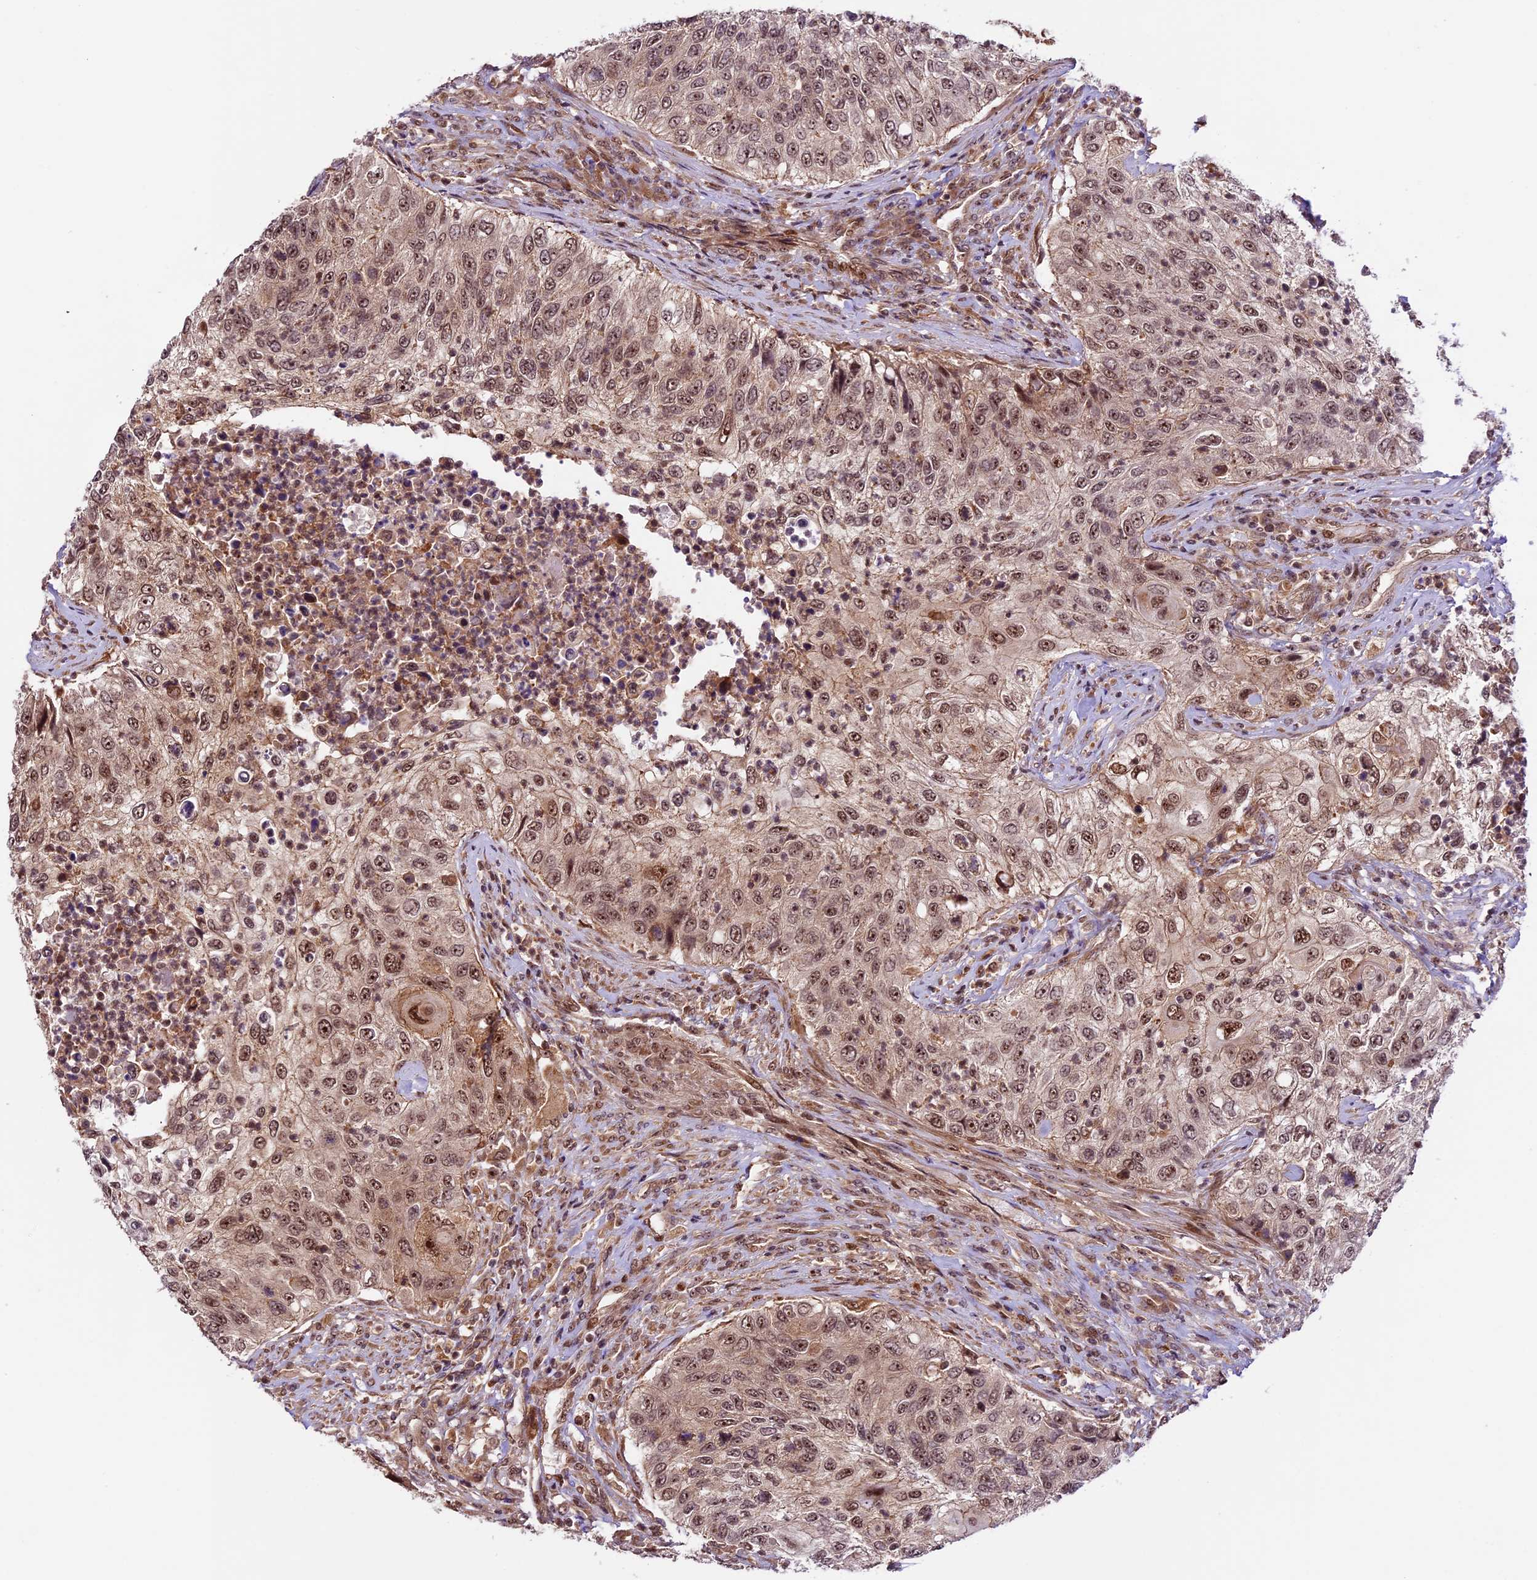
{"staining": {"intensity": "moderate", "quantity": ">75%", "location": "cytoplasmic/membranous,nuclear"}, "tissue": "urothelial cancer", "cell_type": "Tumor cells", "image_type": "cancer", "snomed": [{"axis": "morphology", "description": "Urothelial carcinoma, High grade"}, {"axis": "topography", "description": "Urinary bladder"}], "caption": "A brown stain shows moderate cytoplasmic/membranous and nuclear positivity of a protein in human urothelial cancer tumor cells.", "gene": "DHX38", "patient": {"sex": "female", "age": 60}}